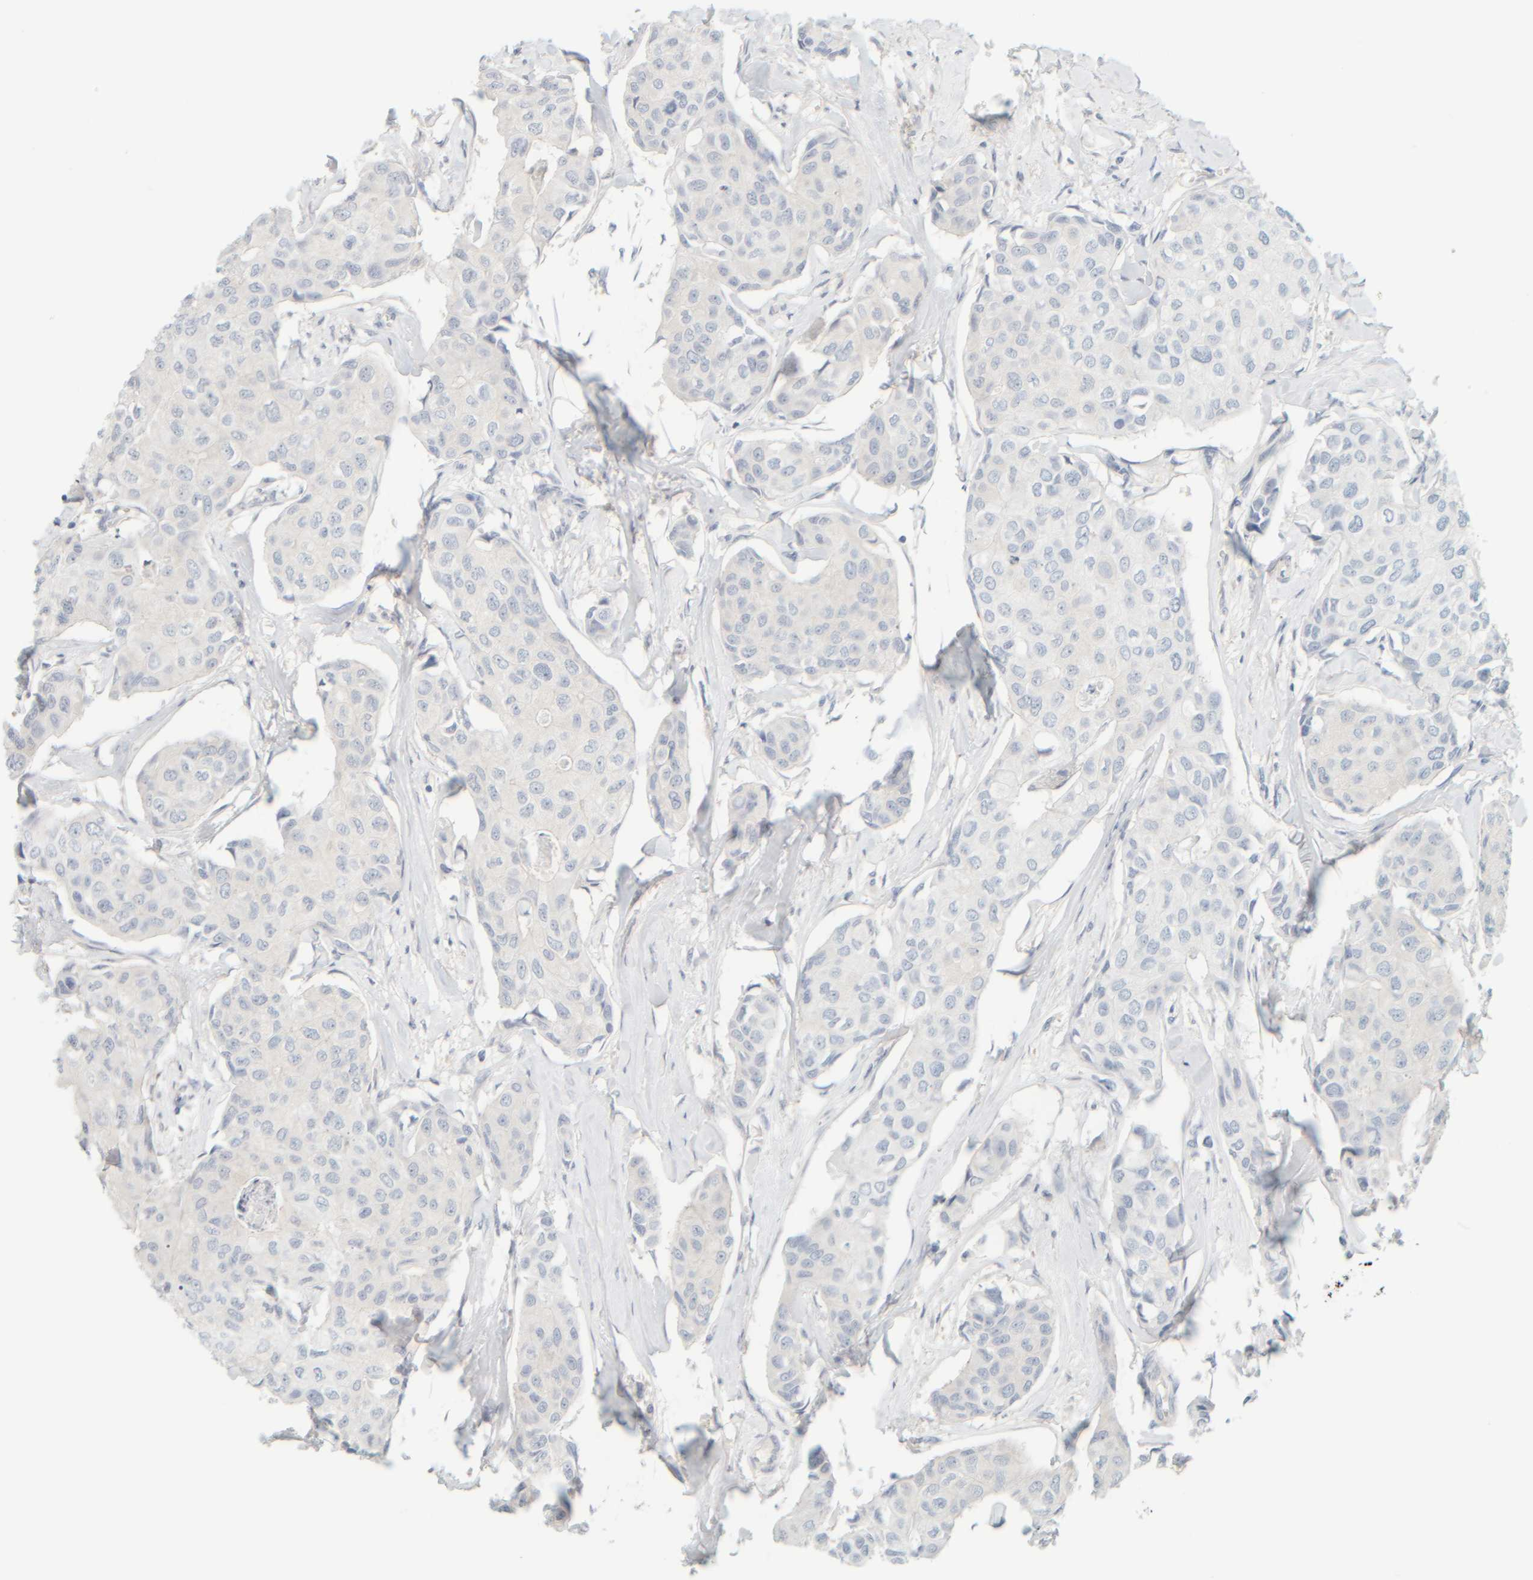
{"staining": {"intensity": "negative", "quantity": "none", "location": "none"}, "tissue": "breast cancer", "cell_type": "Tumor cells", "image_type": "cancer", "snomed": [{"axis": "morphology", "description": "Duct carcinoma"}, {"axis": "topography", "description": "Breast"}], "caption": "Immunohistochemical staining of human breast cancer (invasive ductal carcinoma) shows no significant expression in tumor cells. Brightfield microscopy of IHC stained with DAB (3,3'-diaminobenzidine) (brown) and hematoxylin (blue), captured at high magnification.", "gene": "PTGES3L-AARSD1", "patient": {"sex": "female", "age": 80}}